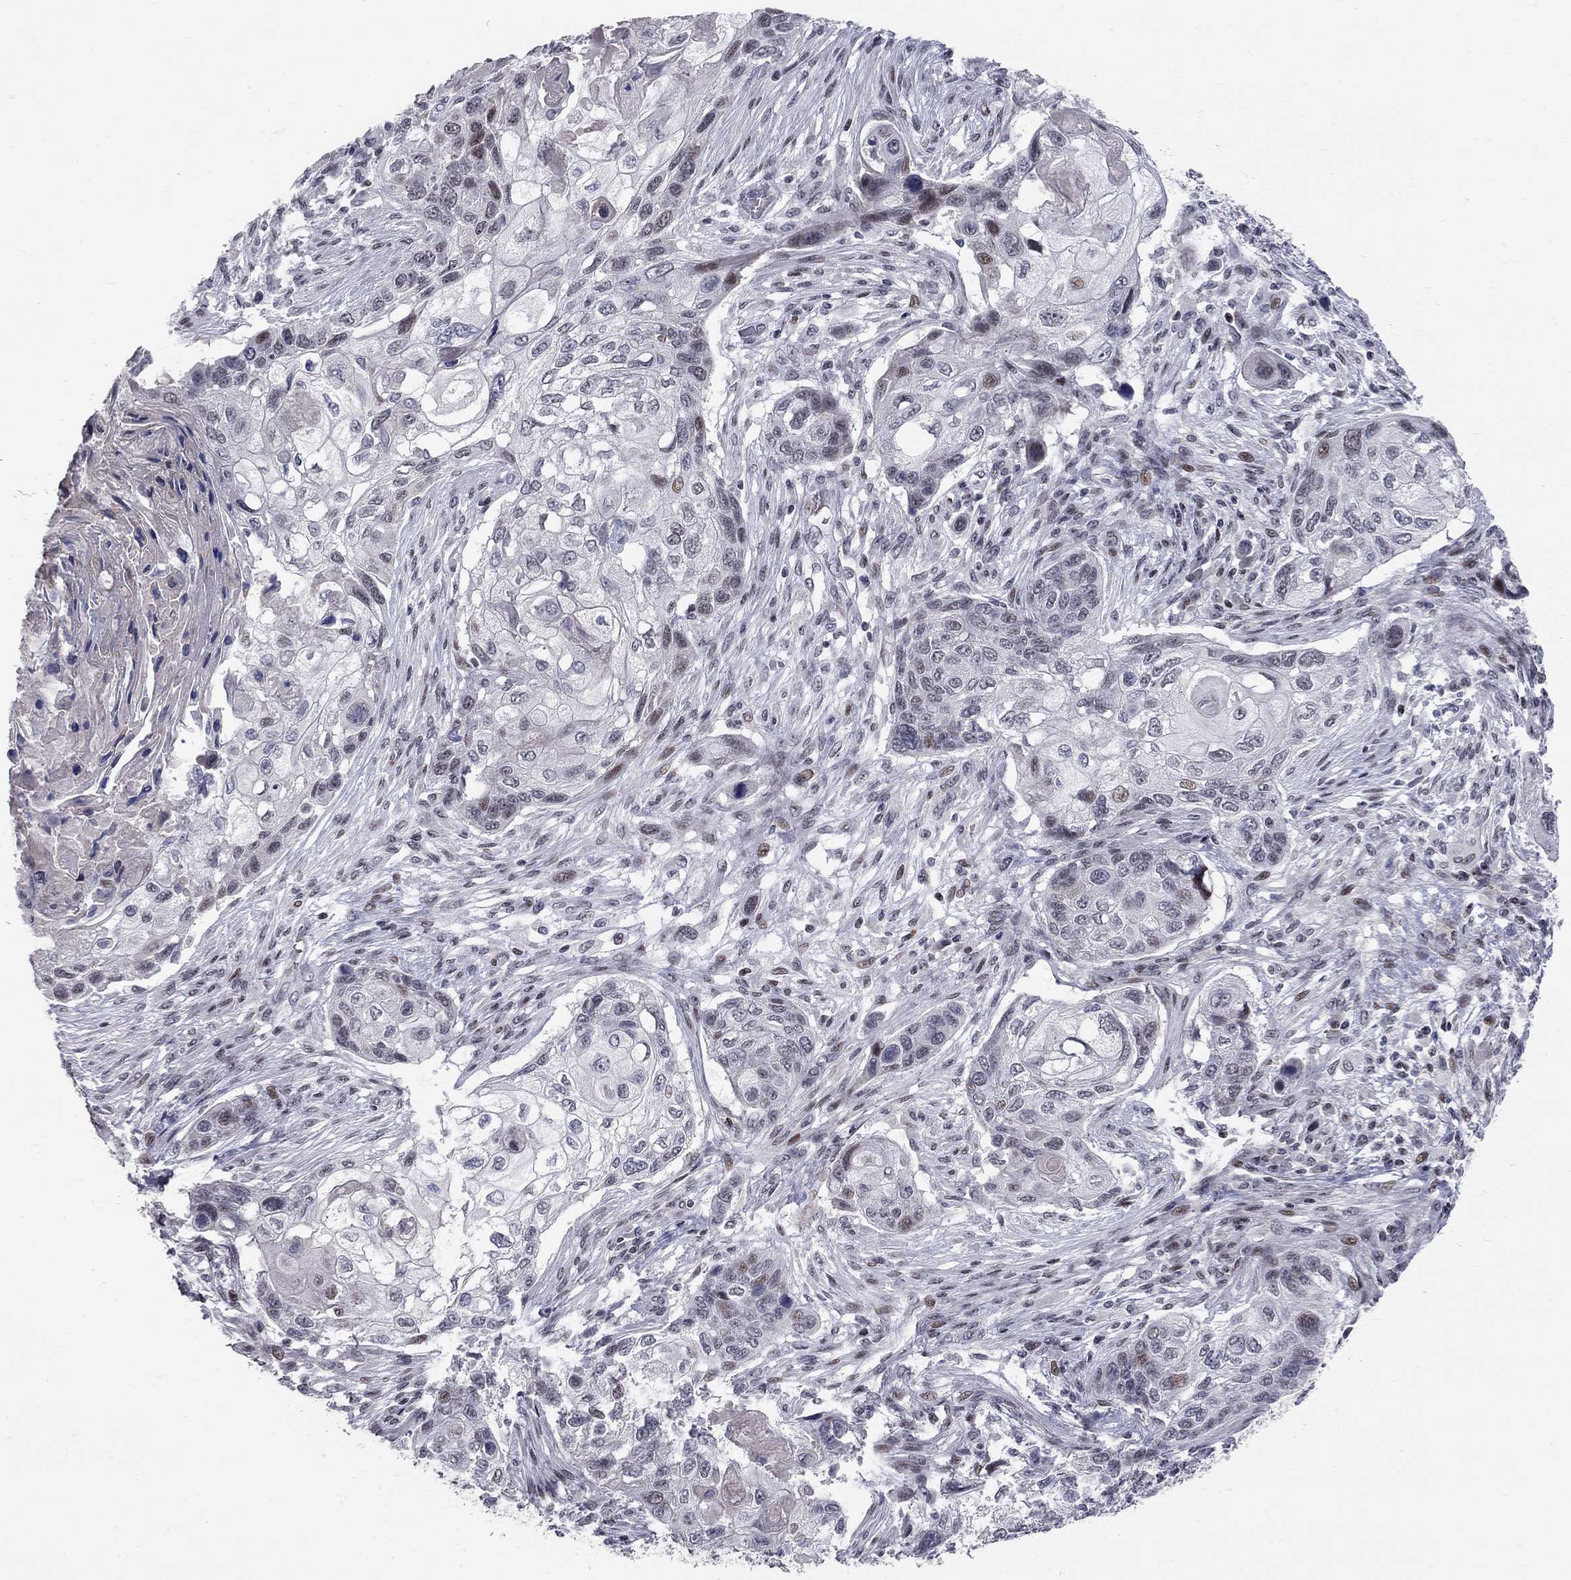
{"staining": {"intensity": "weak", "quantity": "<25%", "location": "nuclear"}, "tissue": "lung cancer", "cell_type": "Tumor cells", "image_type": "cancer", "snomed": [{"axis": "morphology", "description": "Normal tissue, NOS"}, {"axis": "morphology", "description": "Squamous cell carcinoma, NOS"}, {"axis": "topography", "description": "Bronchus"}, {"axis": "topography", "description": "Lung"}], "caption": "An immunohistochemistry (IHC) micrograph of squamous cell carcinoma (lung) is shown. There is no staining in tumor cells of squamous cell carcinoma (lung). (DAB (3,3'-diaminobenzidine) IHC, high magnification).", "gene": "HDAC3", "patient": {"sex": "male", "age": 69}}